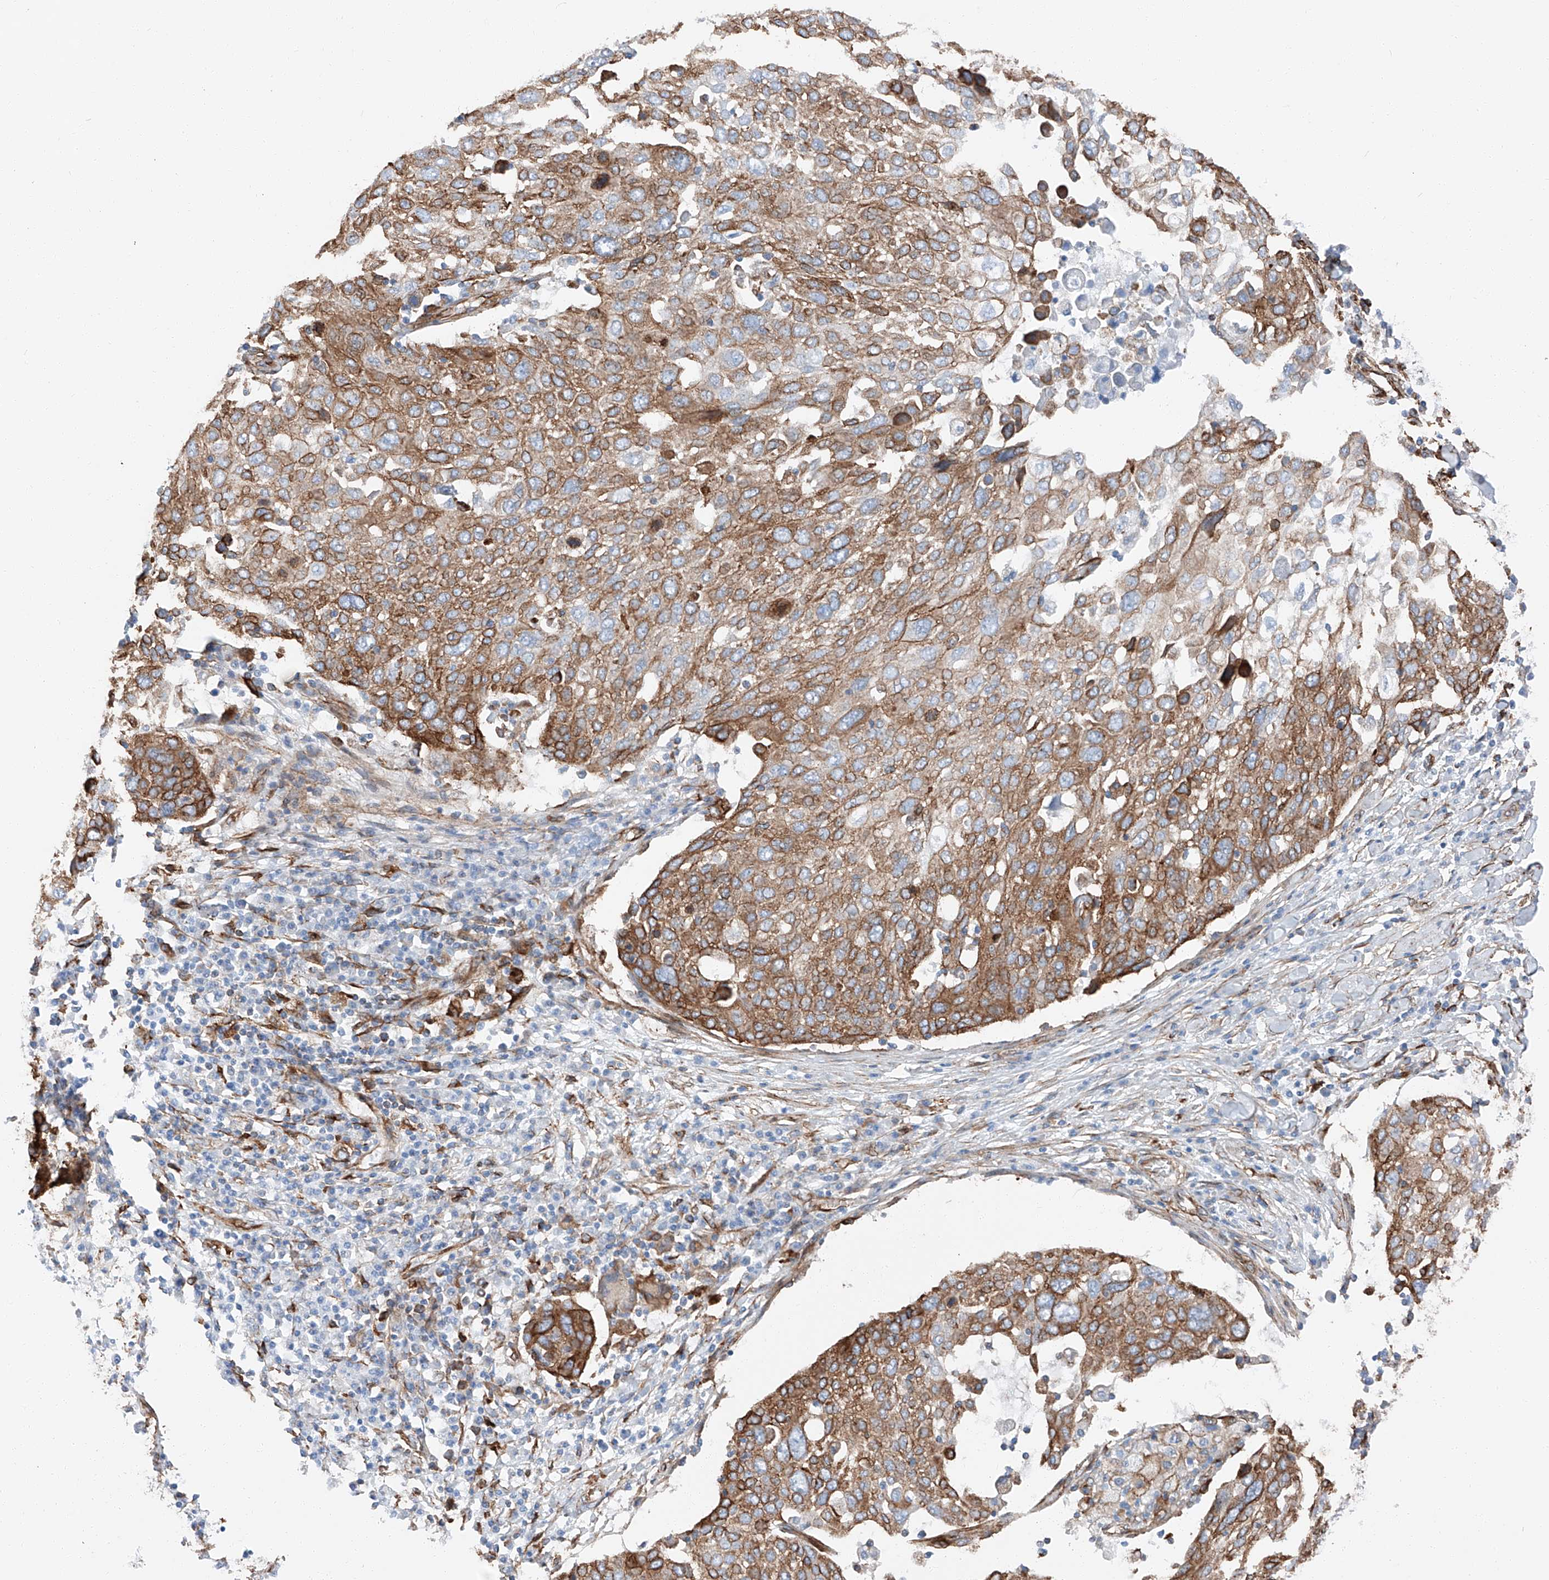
{"staining": {"intensity": "moderate", "quantity": ">75%", "location": "cytoplasmic/membranous"}, "tissue": "lung cancer", "cell_type": "Tumor cells", "image_type": "cancer", "snomed": [{"axis": "morphology", "description": "Squamous cell carcinoma, NOS"}, {"axis": "topography", "description": "Lung"}], "caption": "Human lung squamous cell carcinoma stained with a protein marker exhibits moderate staining in tumor cells.", "gene": "ZNF804A", "patient": {"sex": "male", "age": 65}}